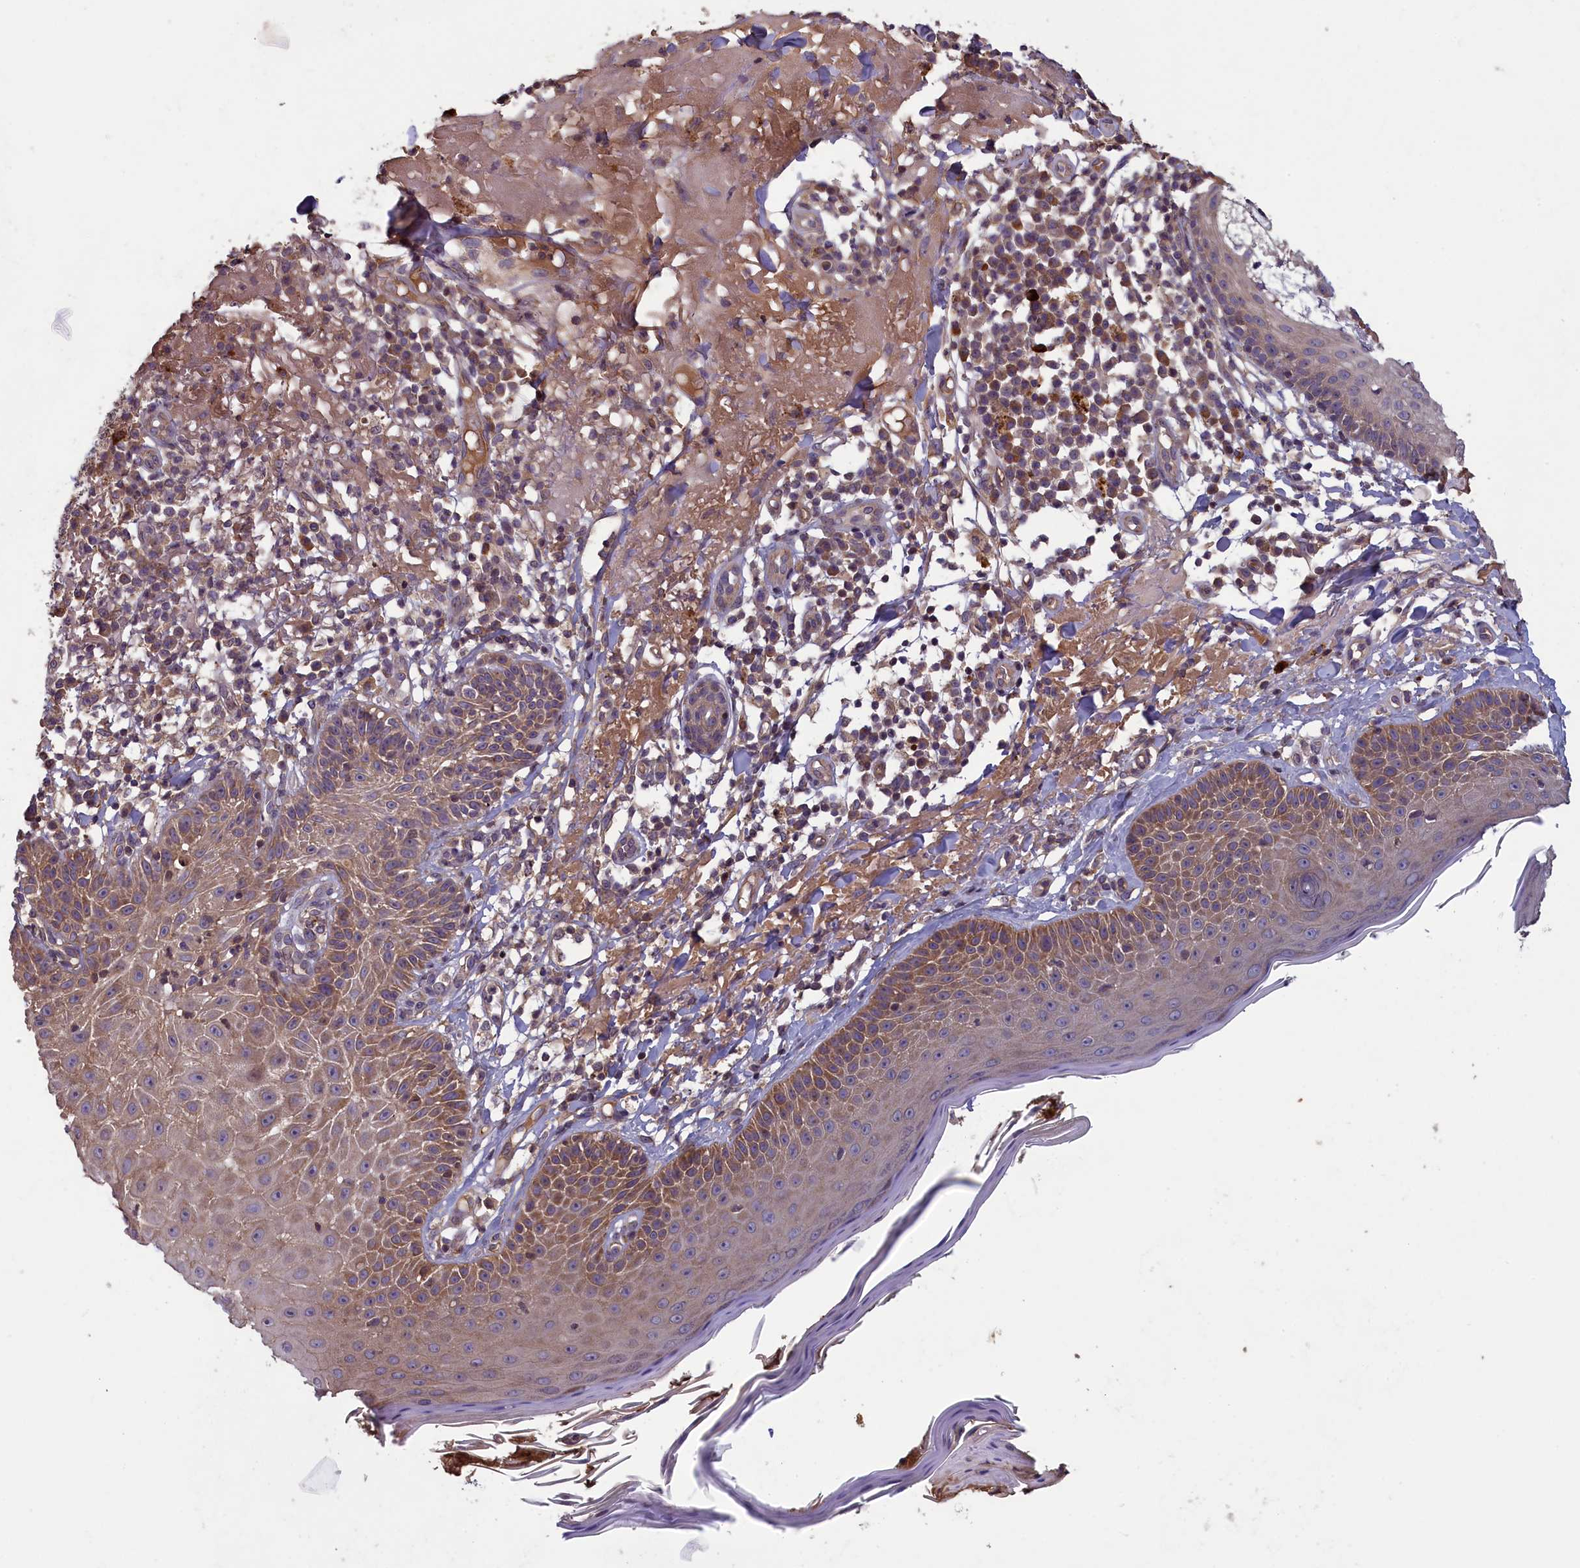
{"staining": {"intensity": "moderate", "quantity": "25%-75%", "location": "cytoplasmic/membranous"}, "tissue": "skin cancer", "cell_type": "Tumor cells", "image_type": "cancer", "snomed": [{"axis": "morphology", "description": "Normal tissue, NOS"}, {"axis": "morphology", "description": "Basal cell carcinoma"}, {"axis": "topography", "description": "Skin"}], "caption": "Immunohistochemistry (IHC) photomicrograph of skin cancer stained for a protein (brown), which reveals medium levels of moderate cytoplasmic/membranous expression in approximately 25%-75% of tumor cells.", "gene": "NUDT6", "patient": {"sex": "male", "age": 93}}